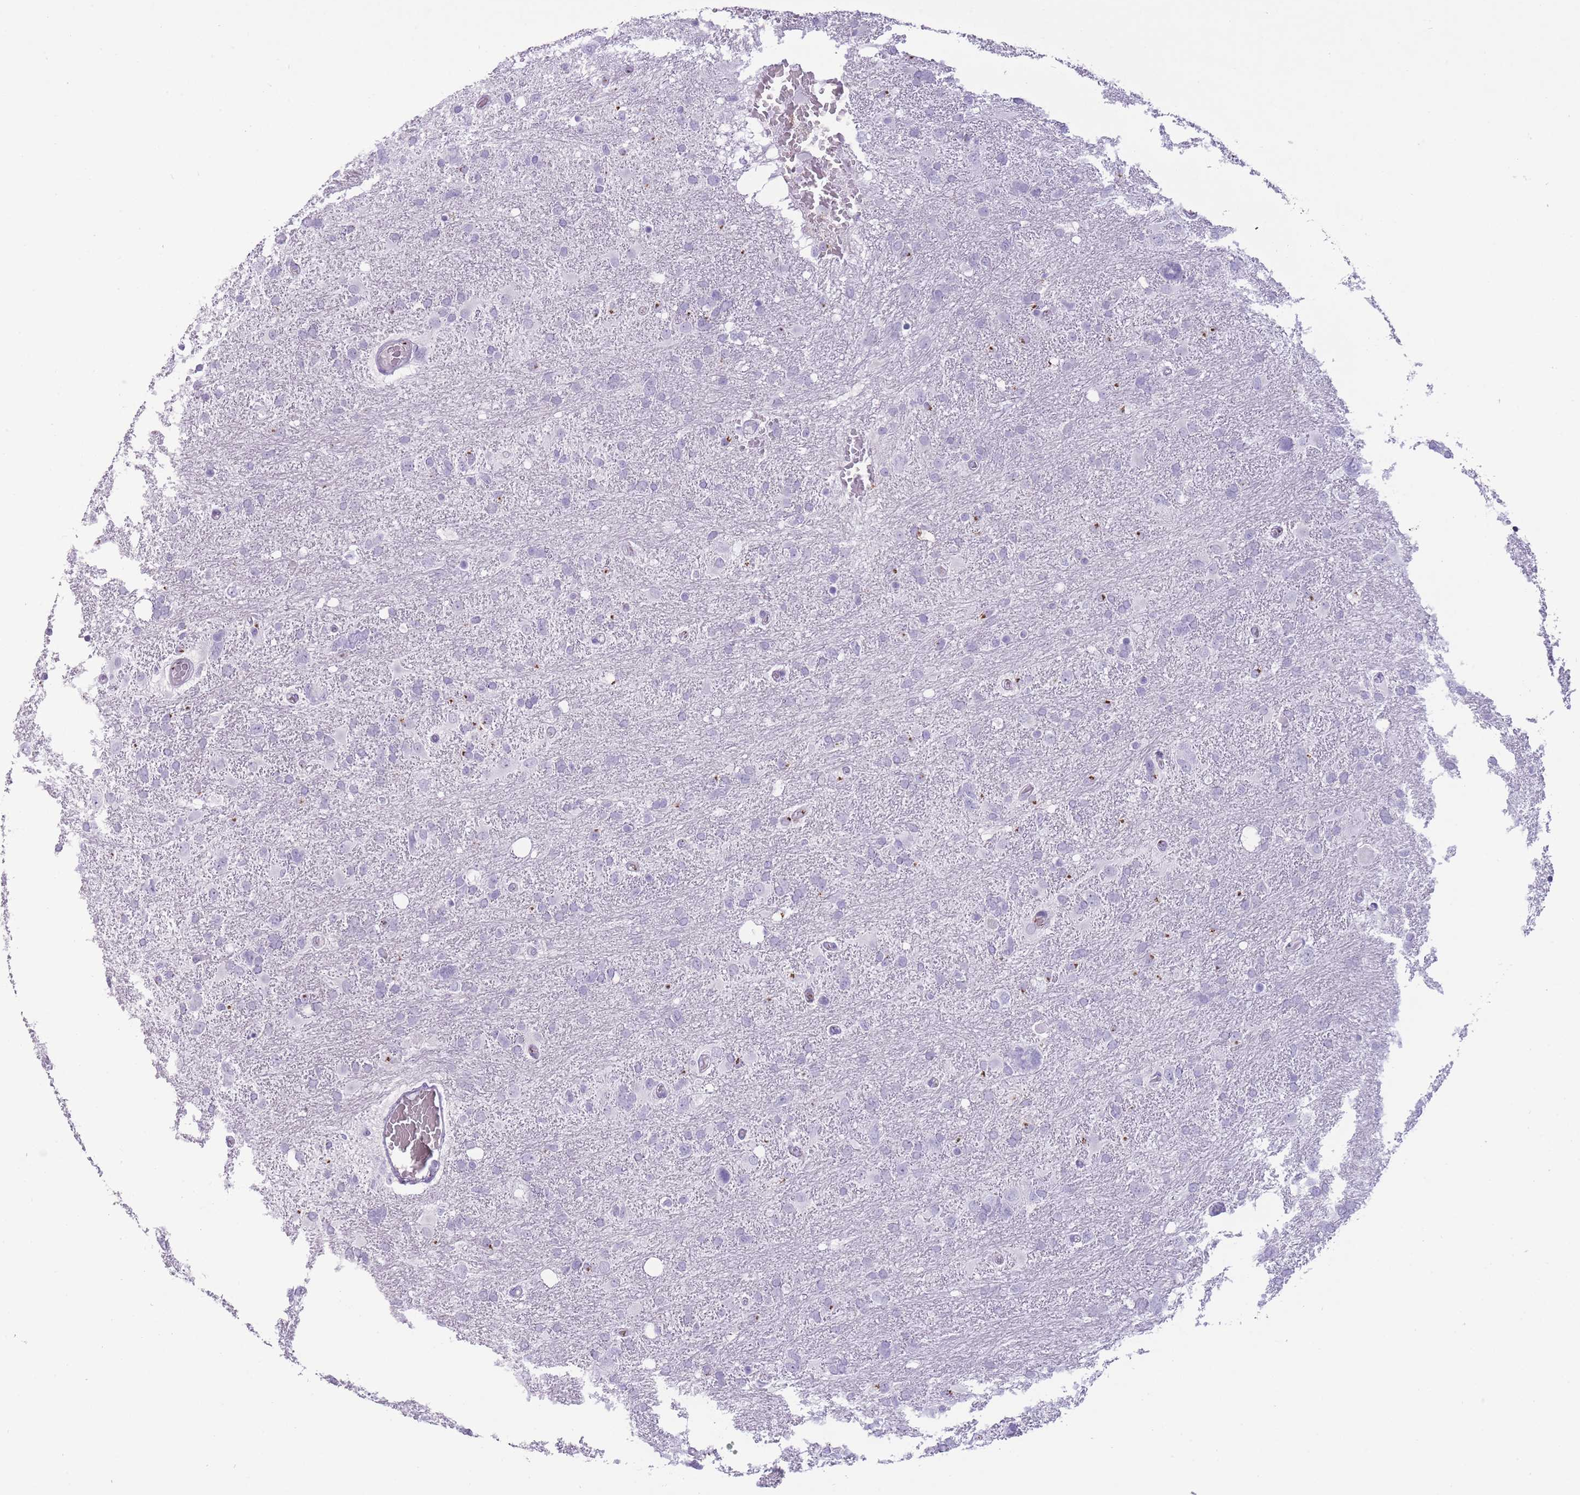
{"staining": {"intensity": "negative", "quantity": "none", "location": "none"}, "tissue": "glioma", "cell_type": "Tumor cells", "image_type": "cancer", "snomed": [{"axis": "morphology", "description": "Glioma, malignant, High grade"}, {"axis": "topography", "description": "Brain"}], "caption": "This is a photomicrograph of immunohistochemistry (IHC) staining of high-grade glioma (malignant), which shows no expression in tumor cells.", "gene": "B4GALT2", "patient": {"sex": "male", "age": 61}}